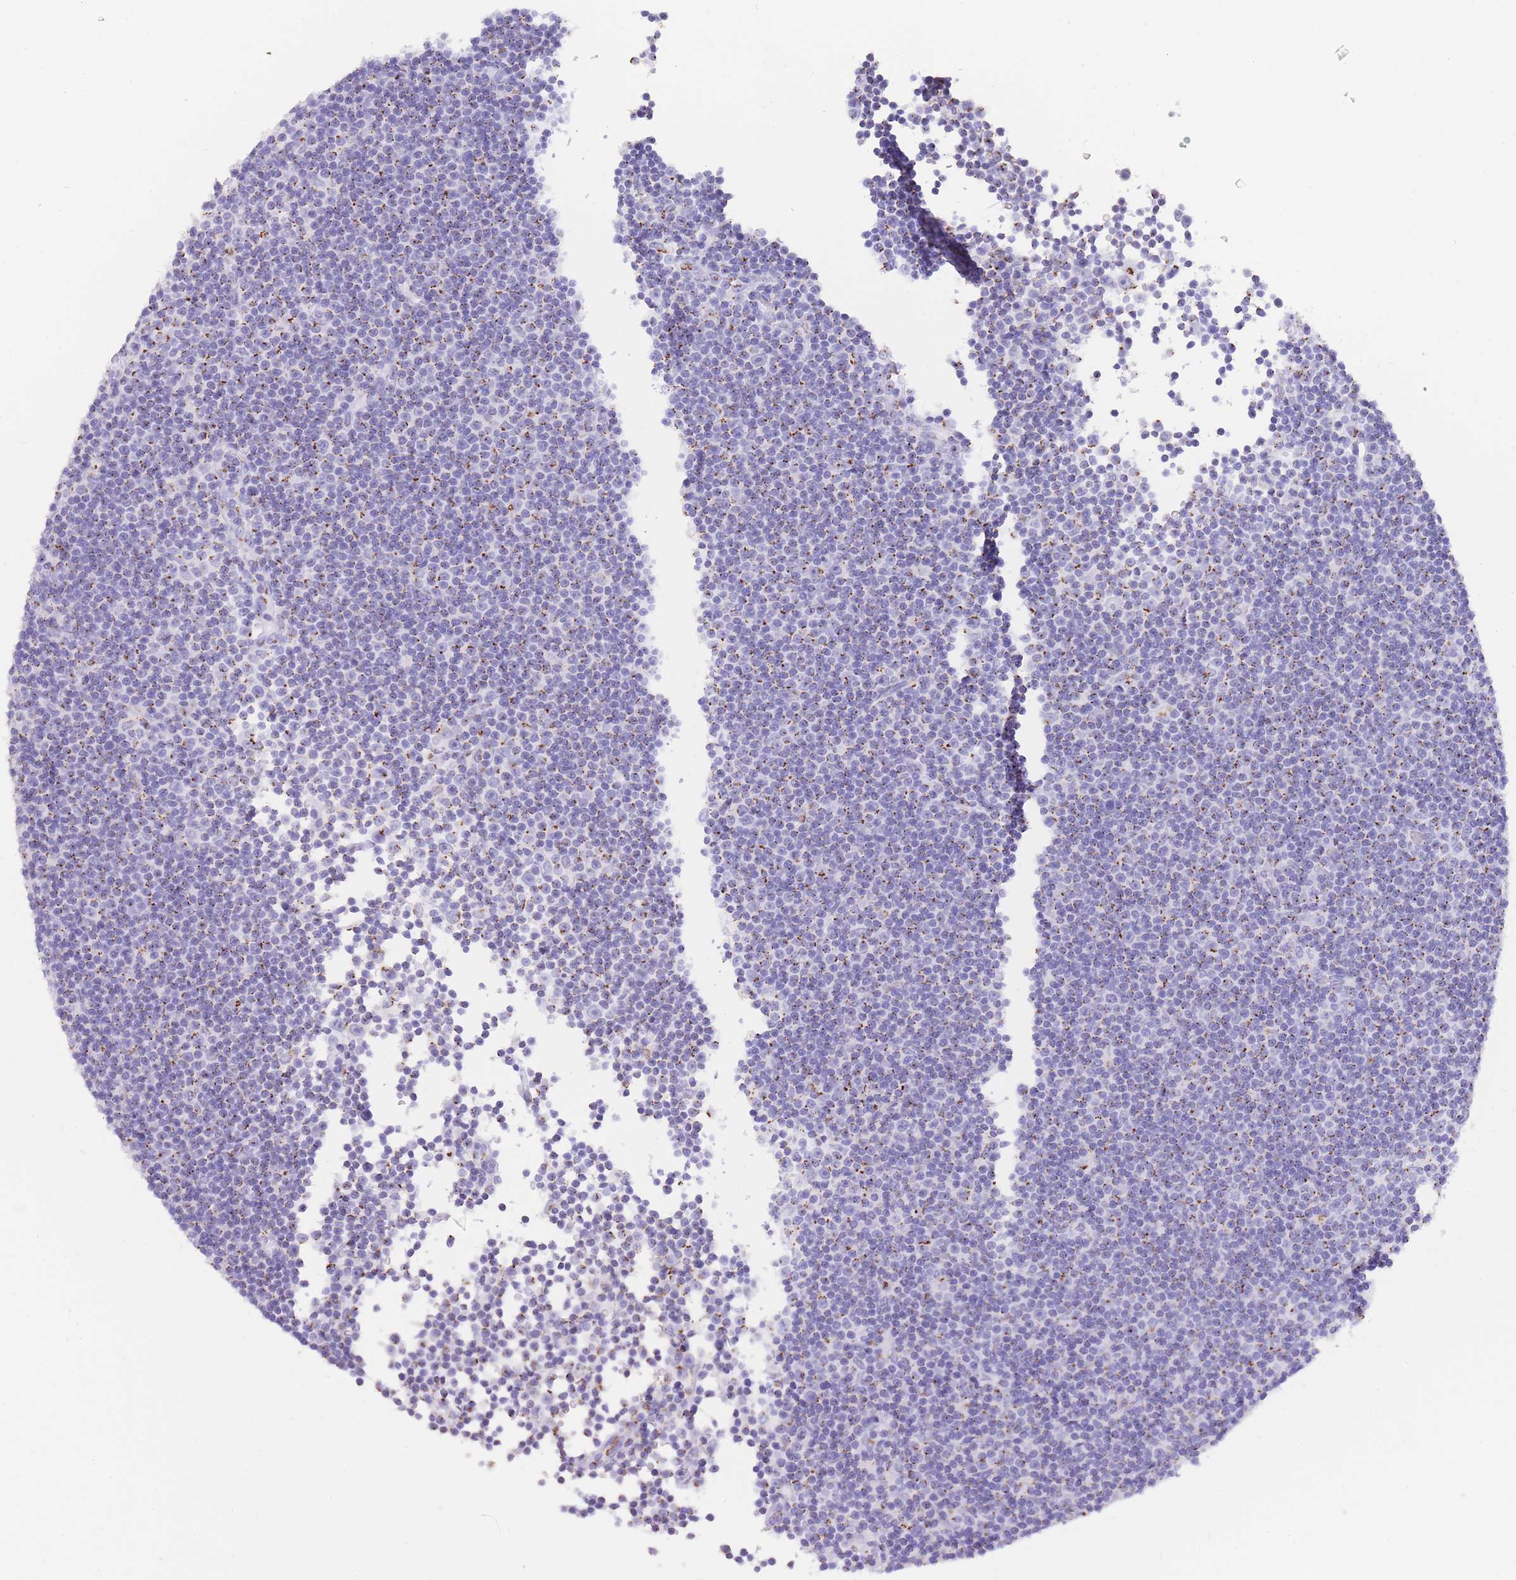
{"staining": {"intensity": "moderate", "quantity": "25%-75%", "location": "cytoplasmic/membranous"}, "tissue": "lymphoma", "cell_type": "Tumor cells", "image_type": "cancer", "snomed": [{"axis": "morphology", "description": "Malignant lymphoma, non-Hodgkin's type, Low grade"}, {"axis": "topography", "description": "Lymph node"}], "caption": "A brown stain highlights moderate cytoplasmic/membranous expression of a protein in malignant lymphoma, non-Hodgkin's type (low-grade) tumor cells. (DAB (3,3'-diaminobenzidine) = brown stain, brightfield microscopy at high magnification).", "gene": "FAM3C", "patient": {"sex": "female", "age": 67}}